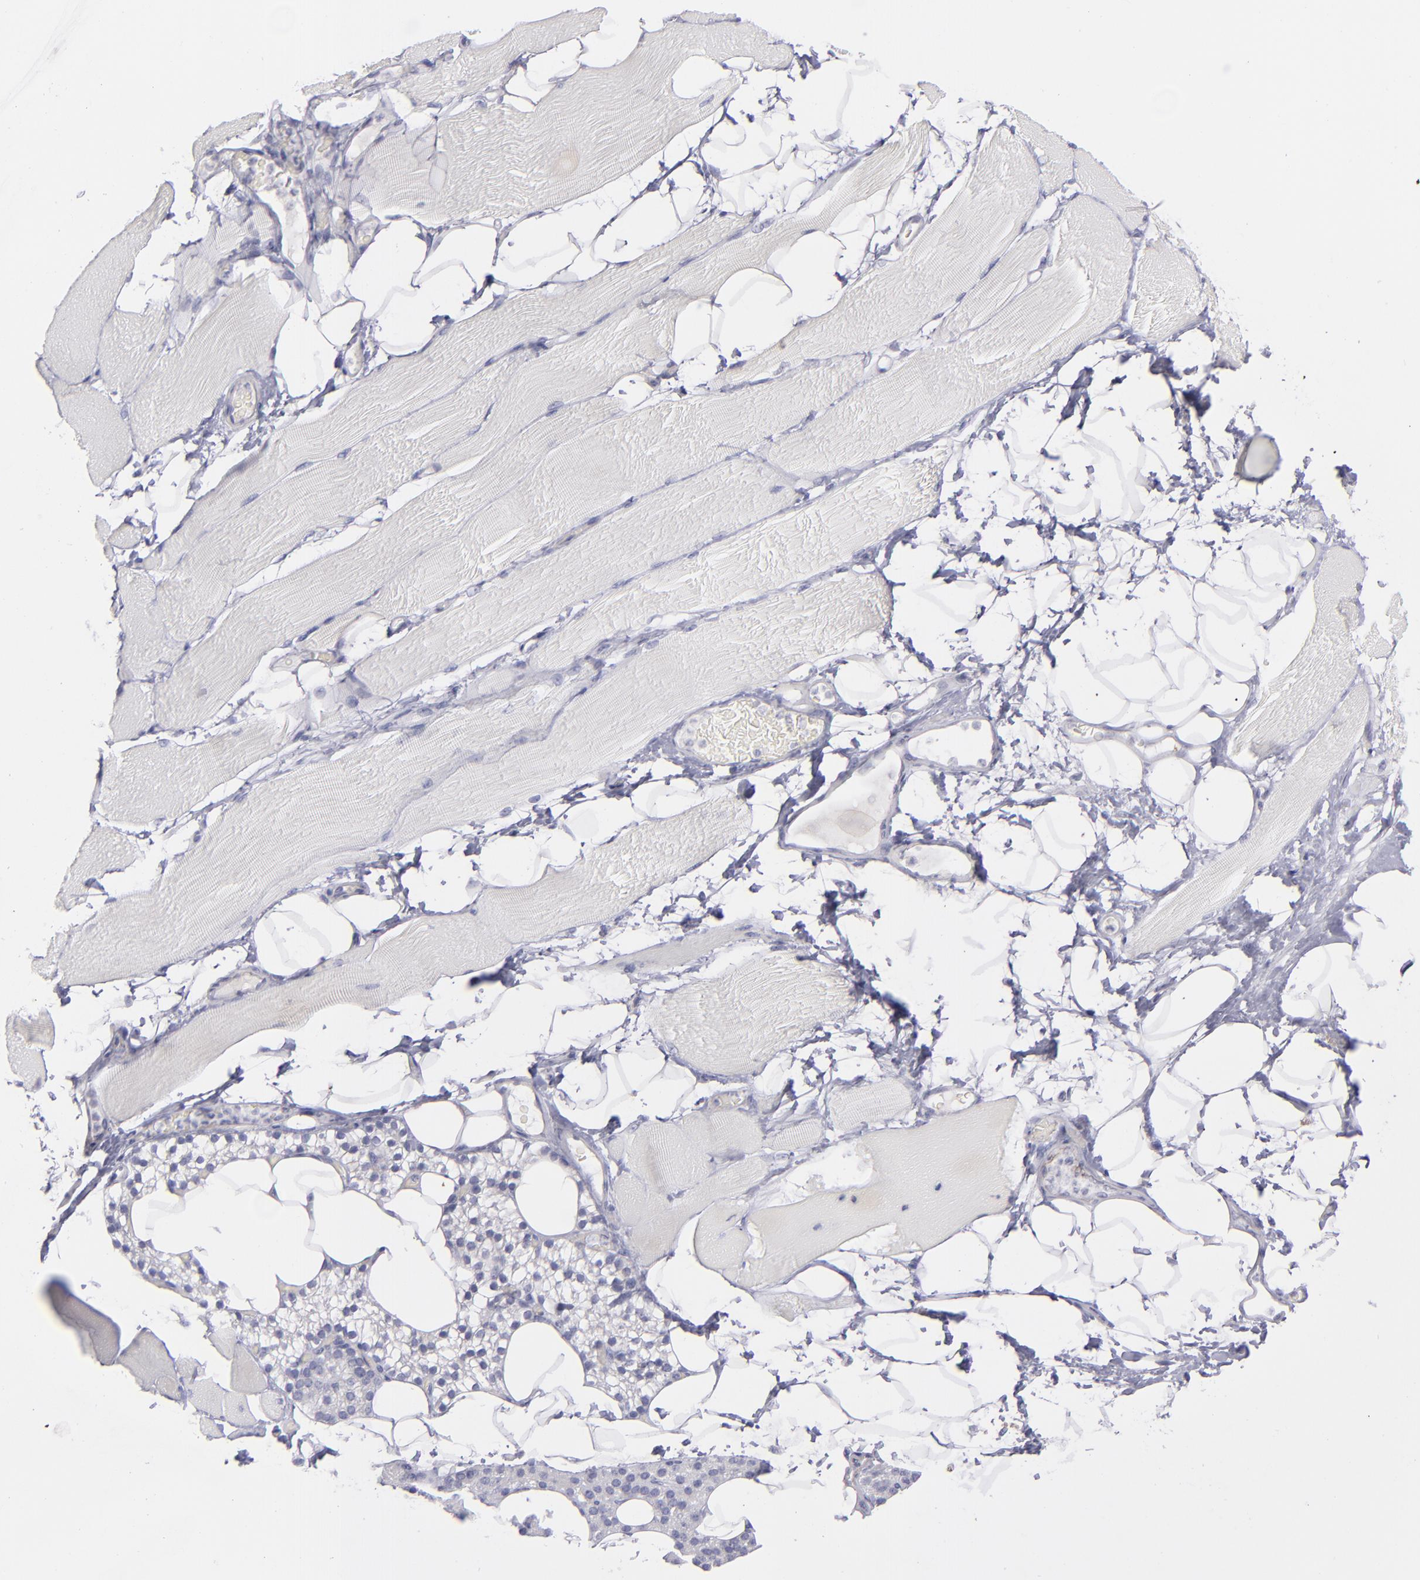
{"staining": {"intensity": "negative", "quantity": "none", "location": "none"}, "tissue": "skeletal muscle", "cell_type": "Myocytes", "image_type": "normal", "snomed": [{"axis": "morphology", "description": "Normal tissue, NOS"}, {"axis": "topography", "description": "Skeletal muscle"}, {"axis": "topography", "description": "Parathyroid gland"}], "caption": "There is no significant positivity in myocytes of skeletal muscle. (DAB (3,3'-diaminobenzidine) immunohistochemistry with hematoxylin counter stain).", "gene": "ITGB4", "patient": {"sex": "female", "age": 37}}